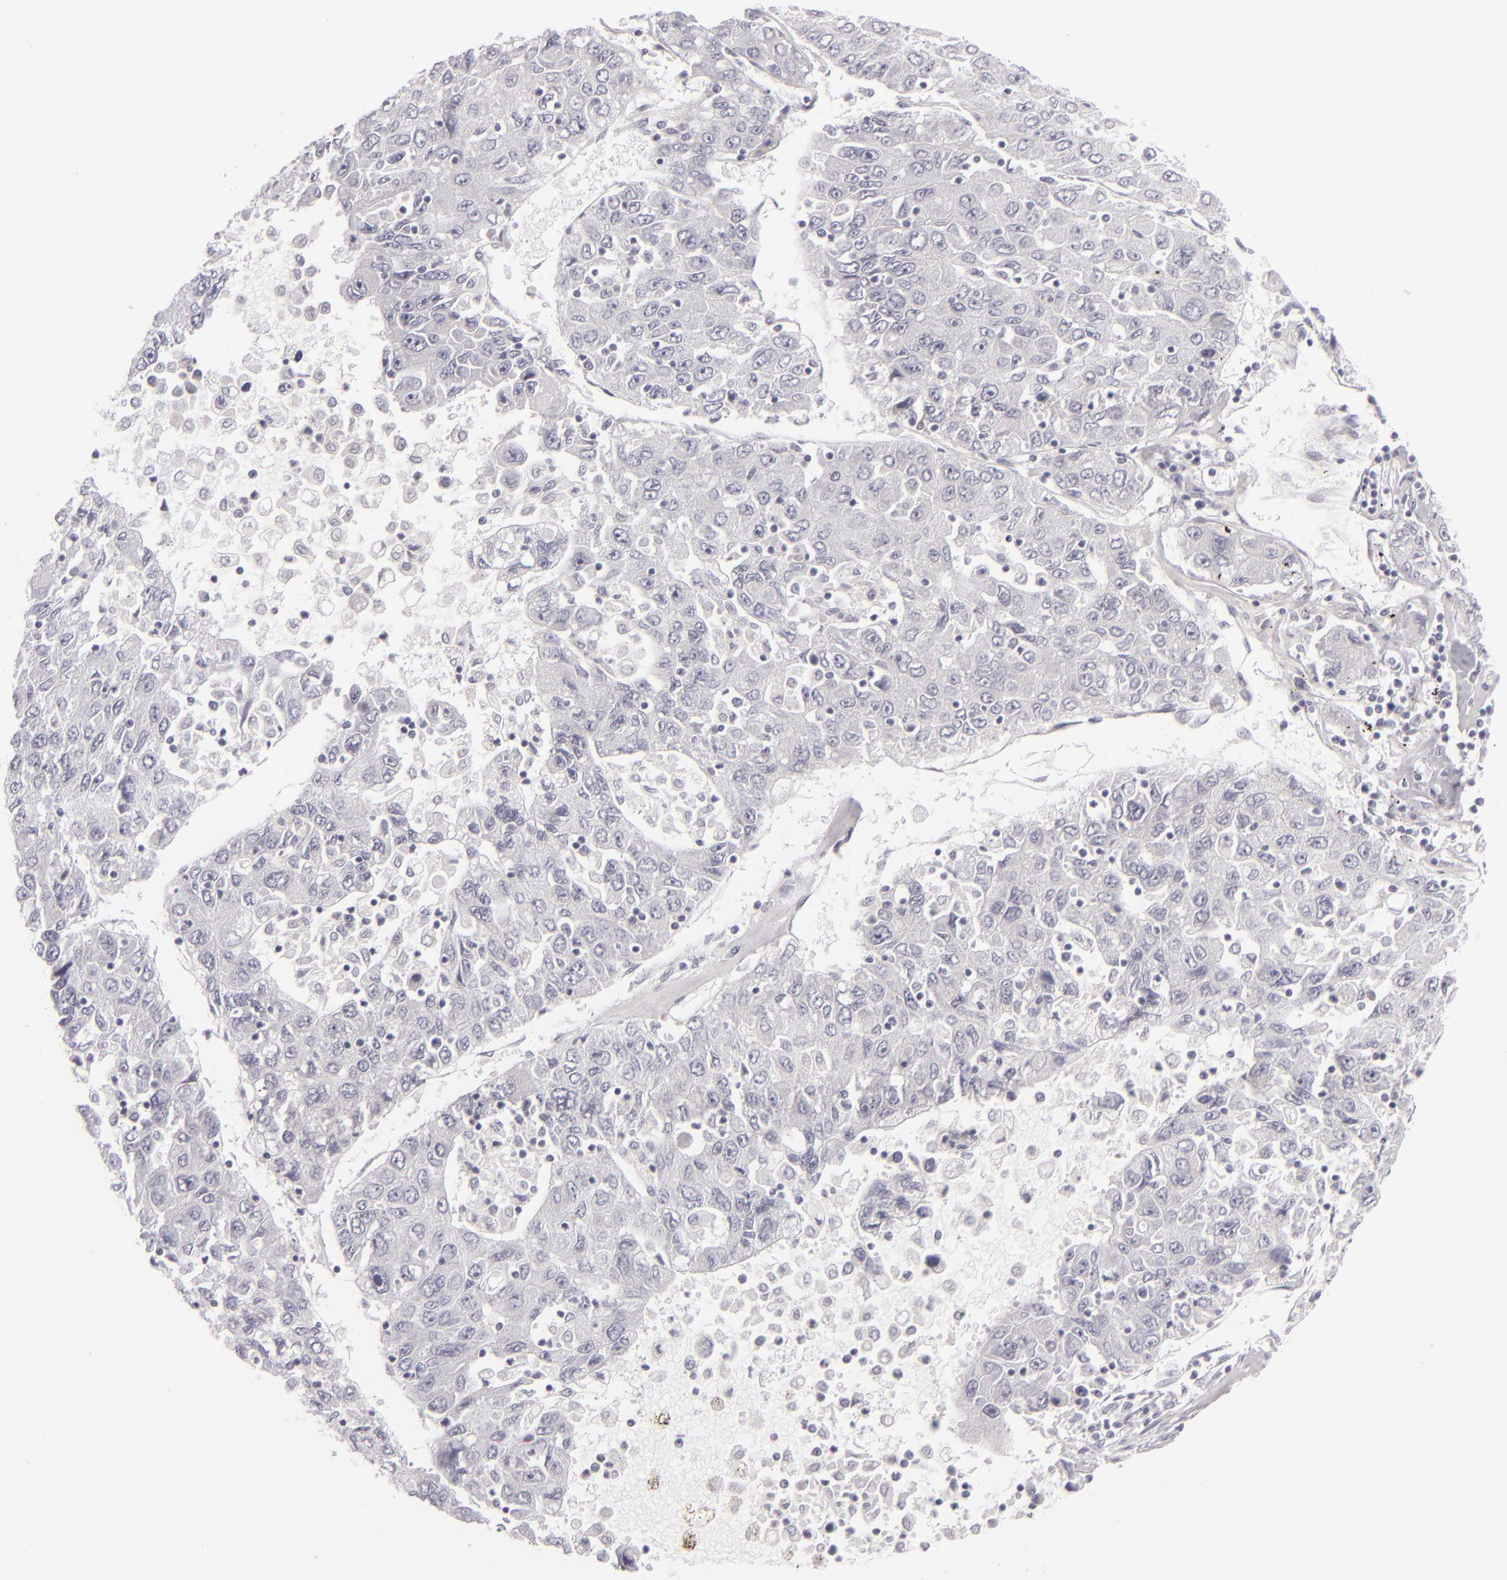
{"staining": {"intensity": "negative", "quantity": "none", "location": "none"}, "tissue": "liver cancer", "cell_type": "Tumor cells", "image_type": "cancer", "snomed": [{"axis": "morphology", "description": "Carcinoma, Hepatocellular, NOS"}, {"axis": "topography", "description": "Liver"}], "caption": "Immunohistochemical staining of hepatocellular carcinoma (liver) demonstrates no significant positivity in tumor cells. The staining is performed using DAB (3,3'-diaminobenzidine) brown chromogen with nuclei counter-stained in using hematoxylin.", "gene": "CDX2", "patient": {"sex": "male", "age": 49}}